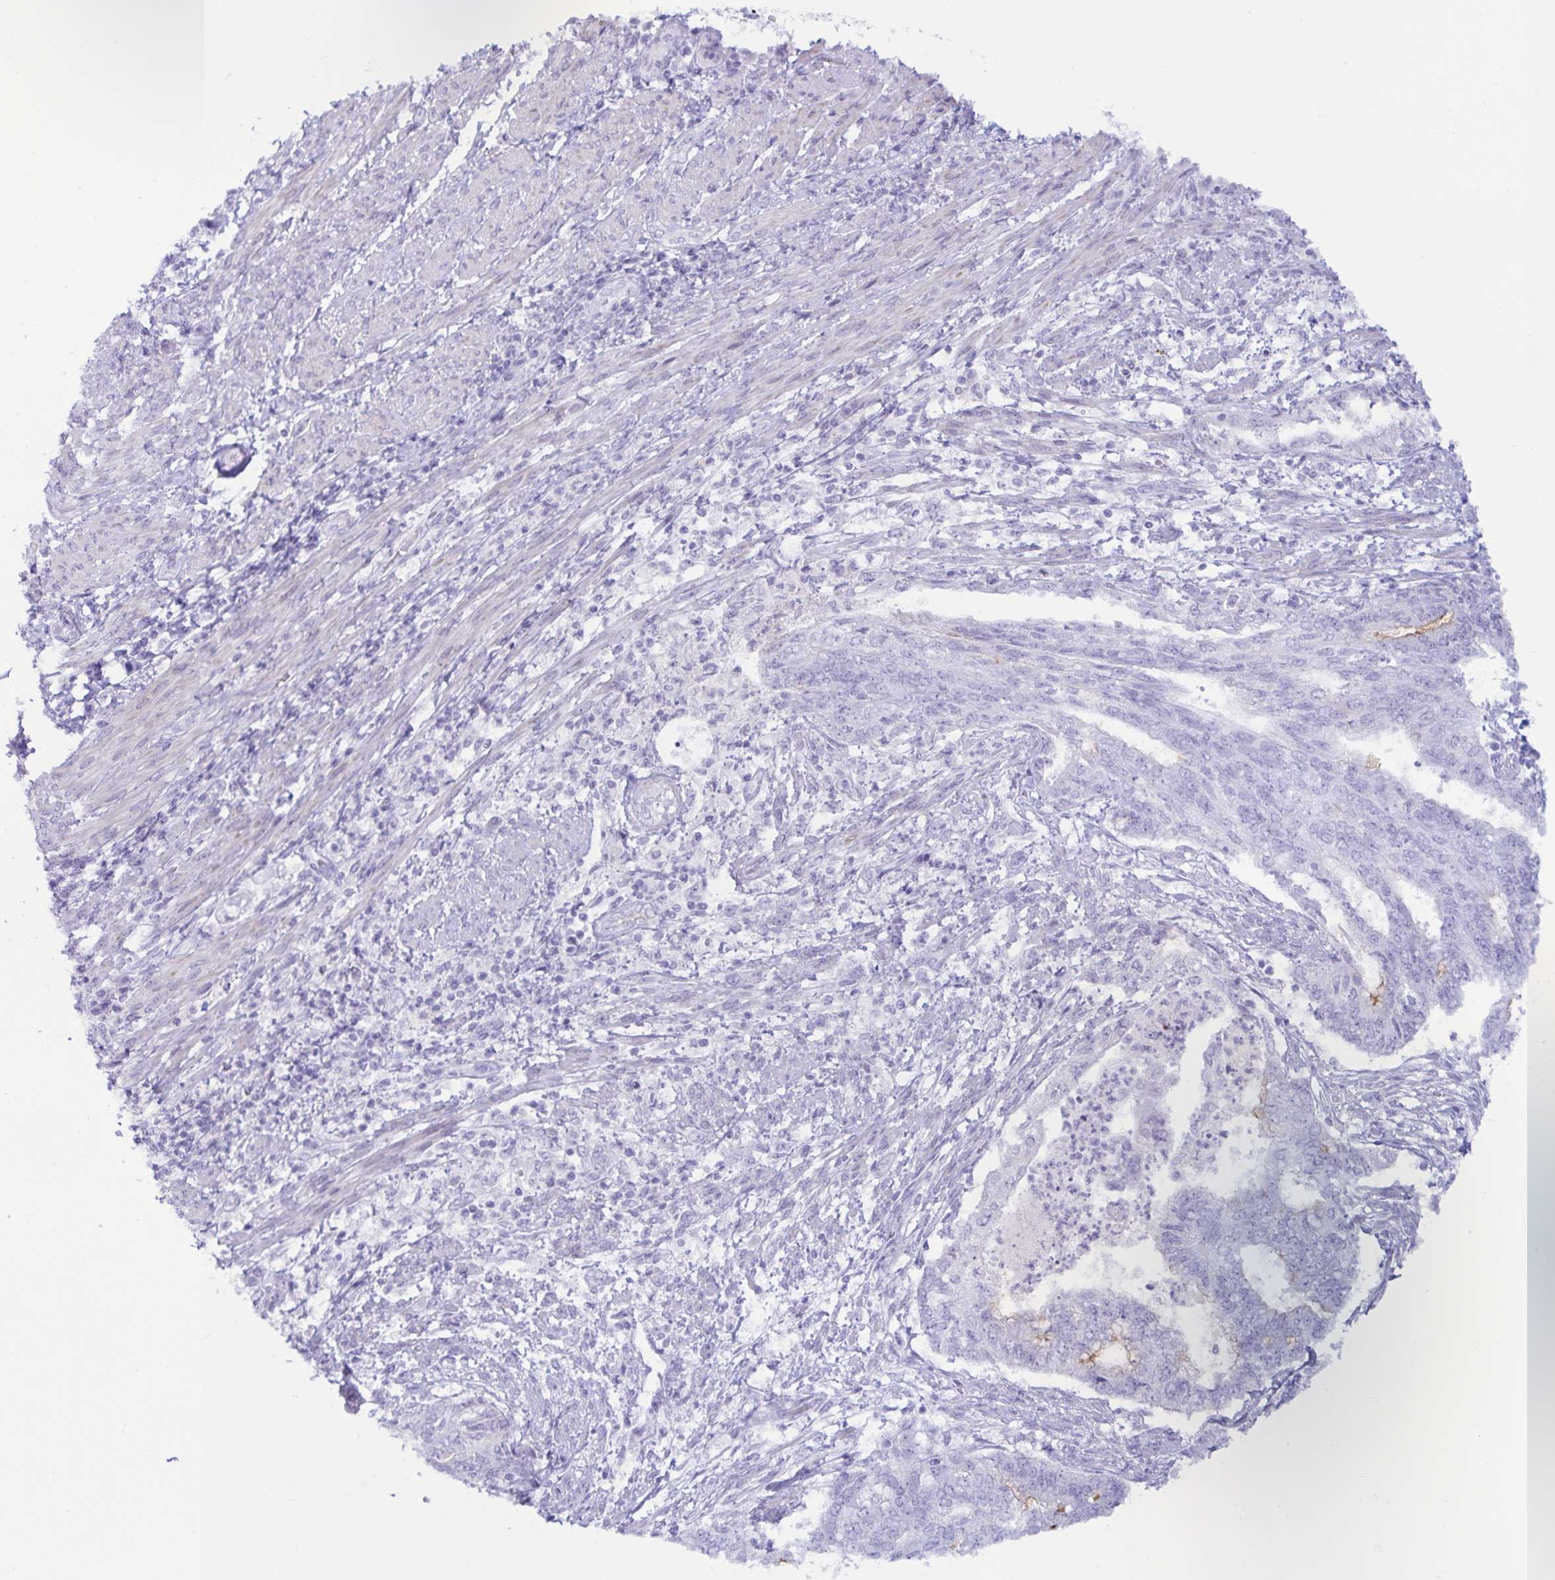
{"staining": {"intensity": "weak", "quantity": "<25%", "location": "cytoplasmic/membranous"}, "tissue": "endometrial cancer", "cell_type": "Tumor cells", "image_type": "cancer", "snomed": [{"axis": "morphology", "description": "Adenocarcinoma, NOS"}, {"axis": "topography", "description": "Endometrium"}], "caption": "This is an IHC micrograph of endometrial cancer. There is no positivity in tumor cells.", "gene": "BEST1", "patient": {"sex": "female", "age": 65}}